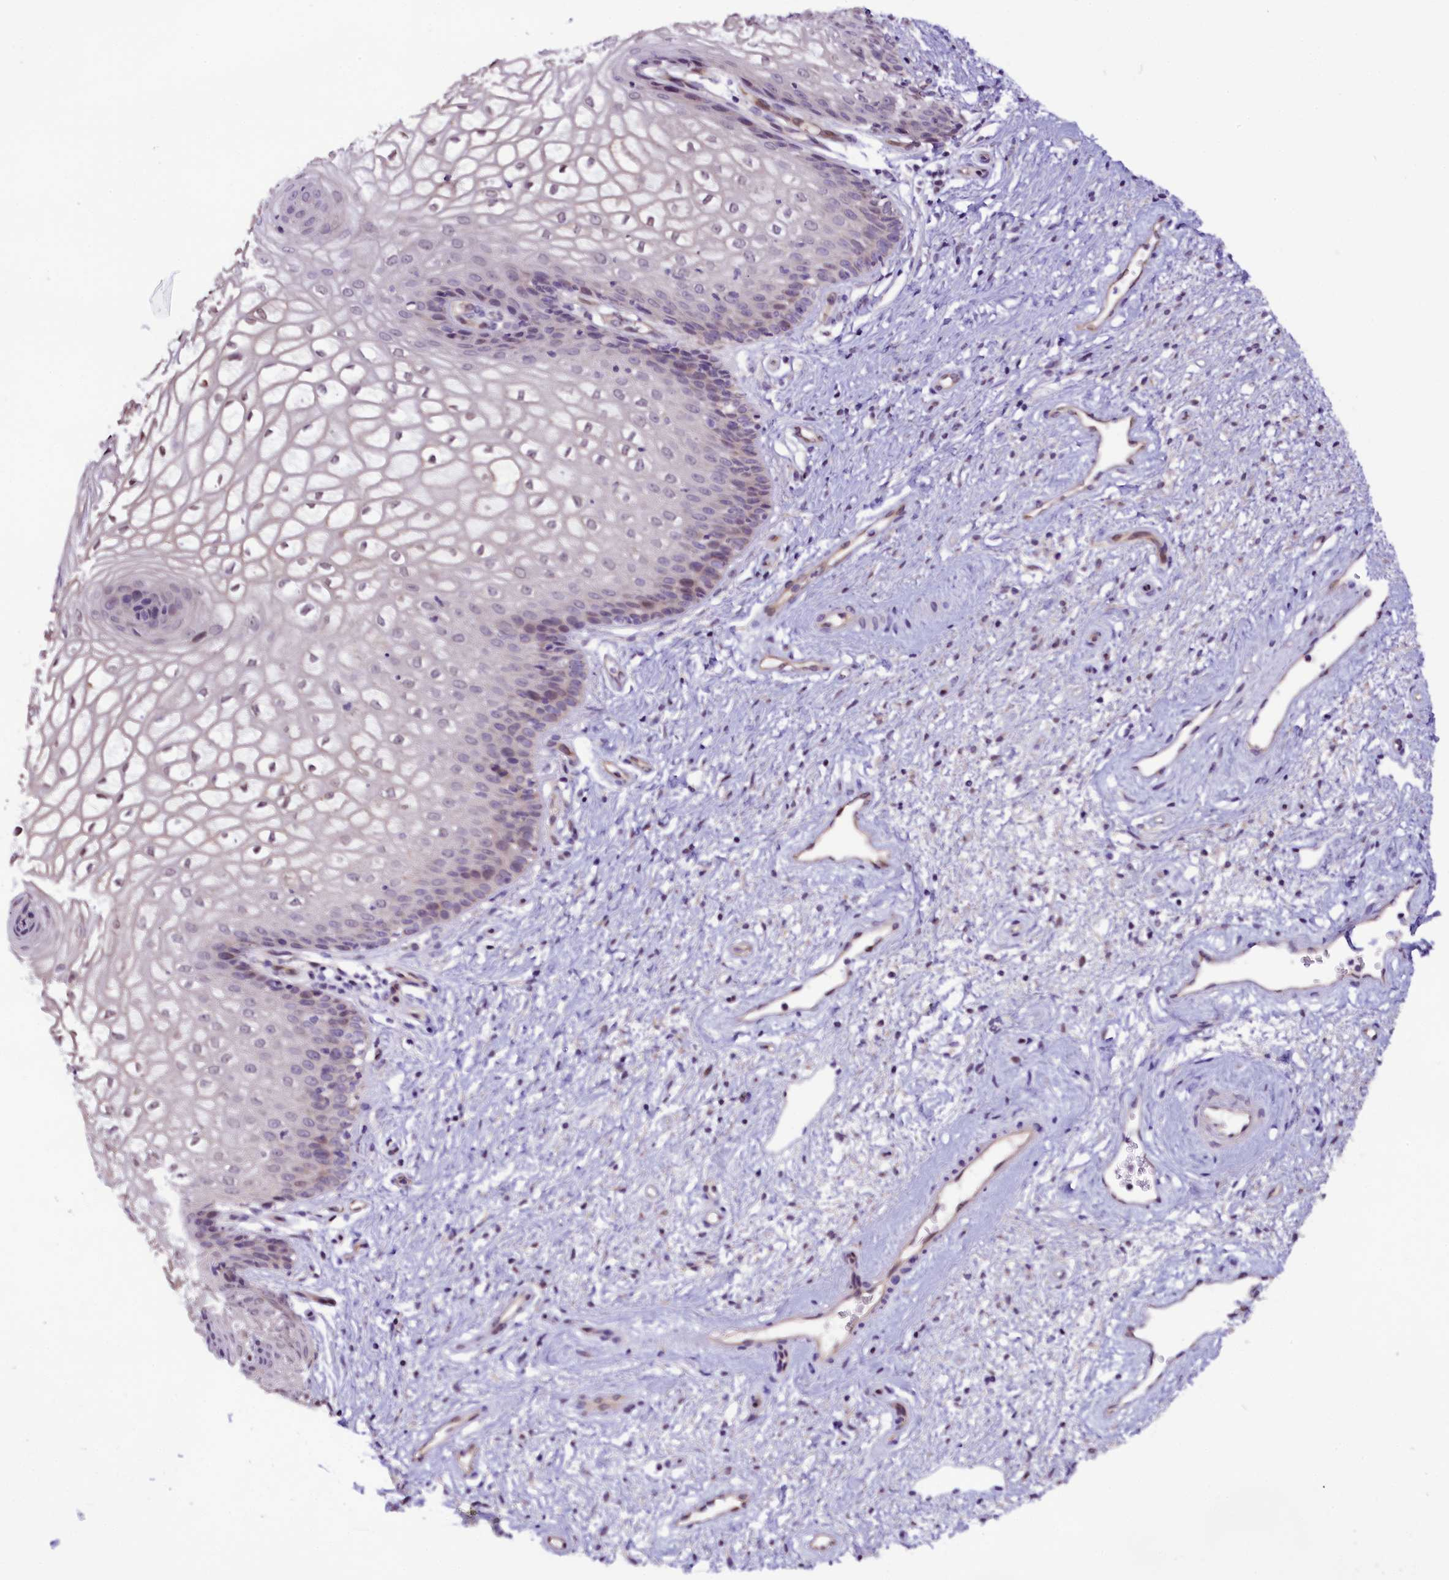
{"staining": {"intensity": "weak", "quantity": "<25%", "location": "cytoplasmic/membranous,nuclear"}, "tissue": "vagina", "cell_type": "Squamous epithelial cells", "image_type": "normal", "snomed": [{"axis": "morphology", "description": "Normal tissue, NOS"}, {"axis": "topography", "description": "Vagina"}], "caption": "This photomicrograph is of normal vagina stained with immunohistochemistry to label a protein in brown with the nuclei are counter-stained blue. There is no positivity in squamous epithelial cells.", "gene": "C9orf40", "patient": {"sex": "female", "age": 34}}